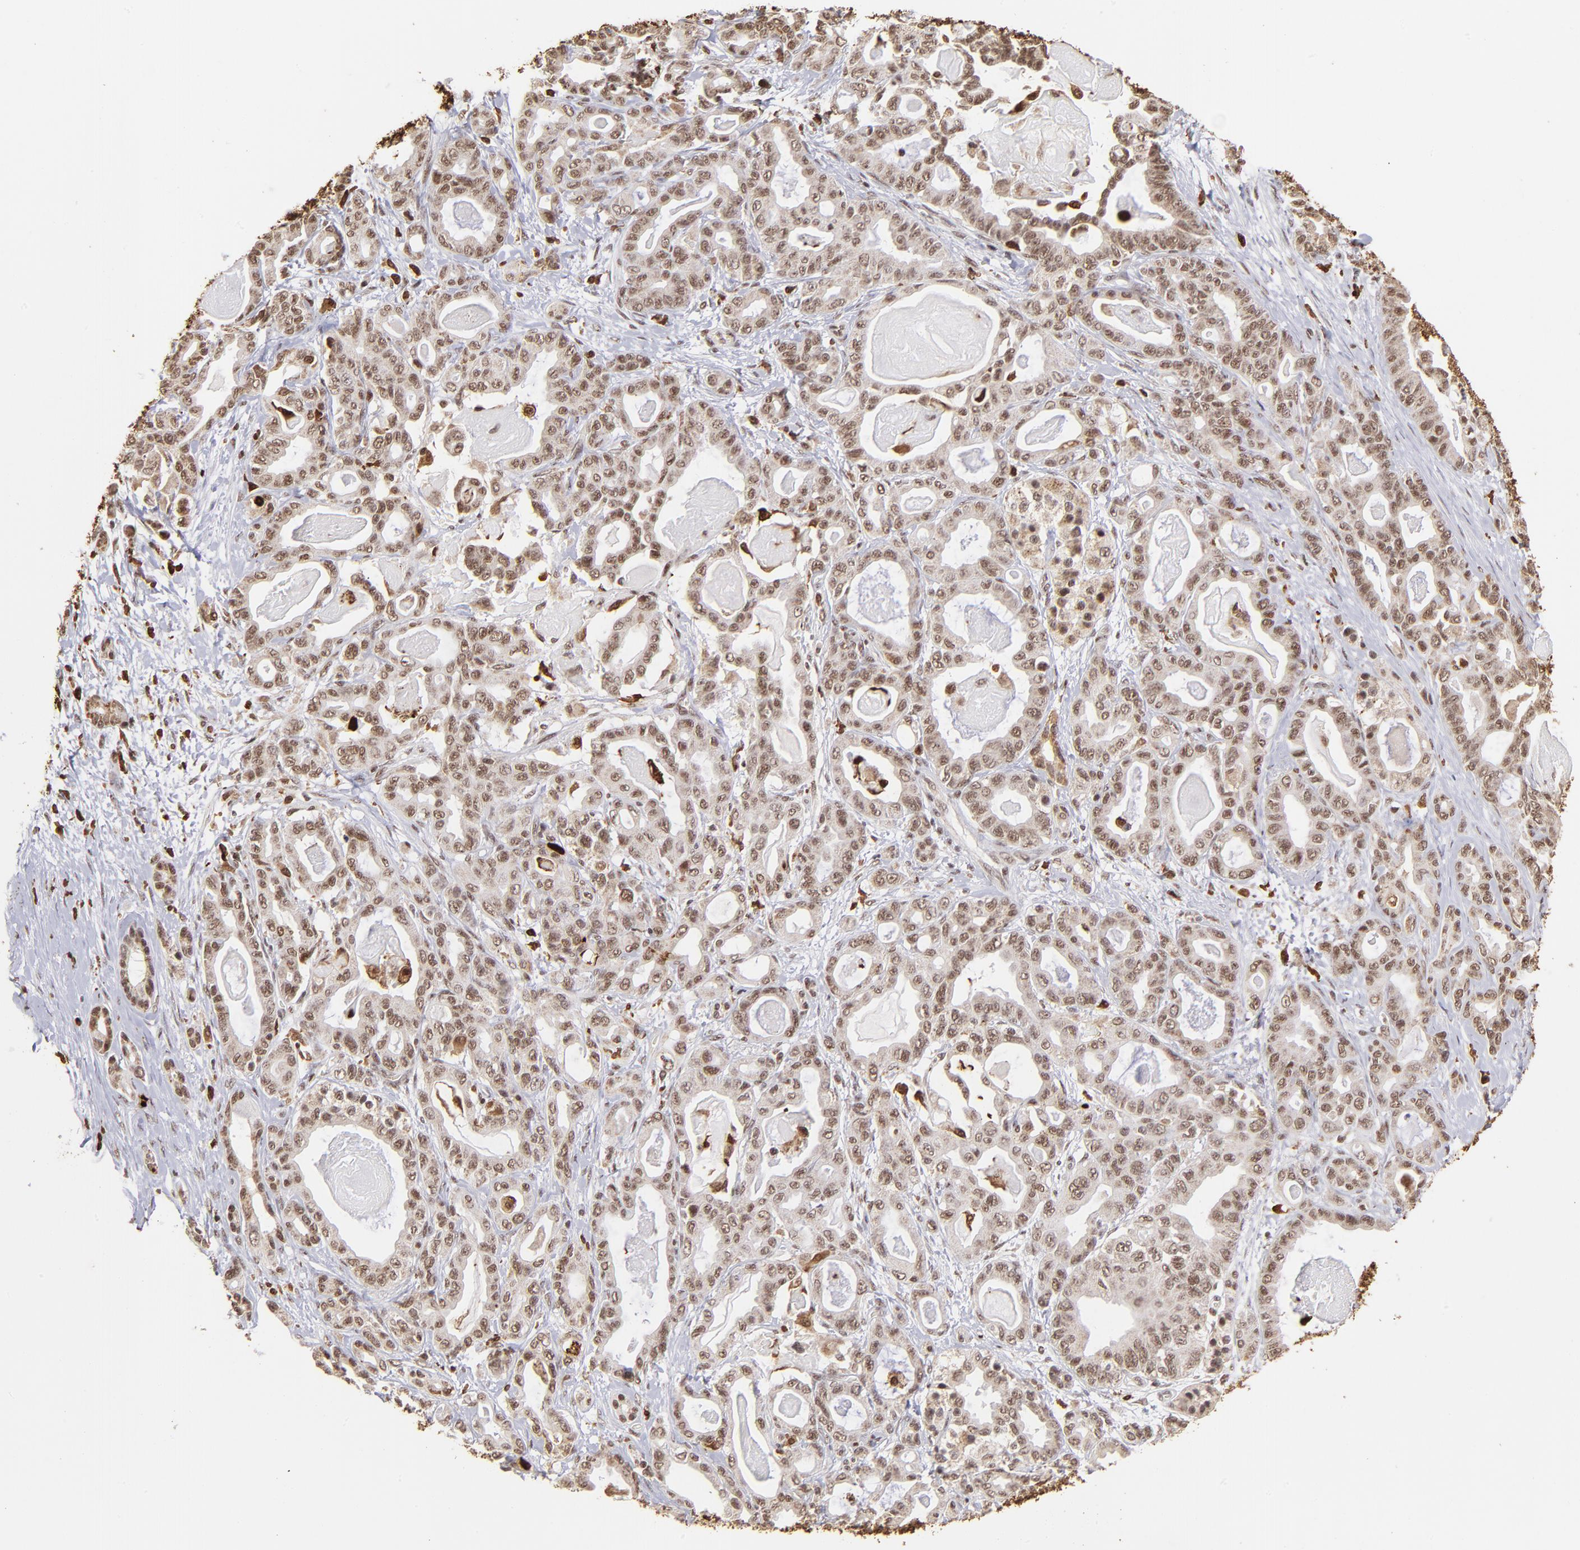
{"staining": {"intensity": "moderate", "quantity": ">75%", "location": "cytoplasmic/membranous,nuclear"}, "tissue": "pancreatic cancer", "cell_type": "Tumor cells", "image_type": "cancer", "snomed": [{"axis": "morphology", "description": "Adenocarcinoma, NOS"}, {"axis": "topography", "description": "Pancreas"}], "caption": "Protein analysis of pancreatic cancer tissue shows moderate cytoplasmic/membranous and nuclear staining in approximately >75% of tumor cells.", "gene": "ZFX", "patient": {"sex": "male", "age": 63}}